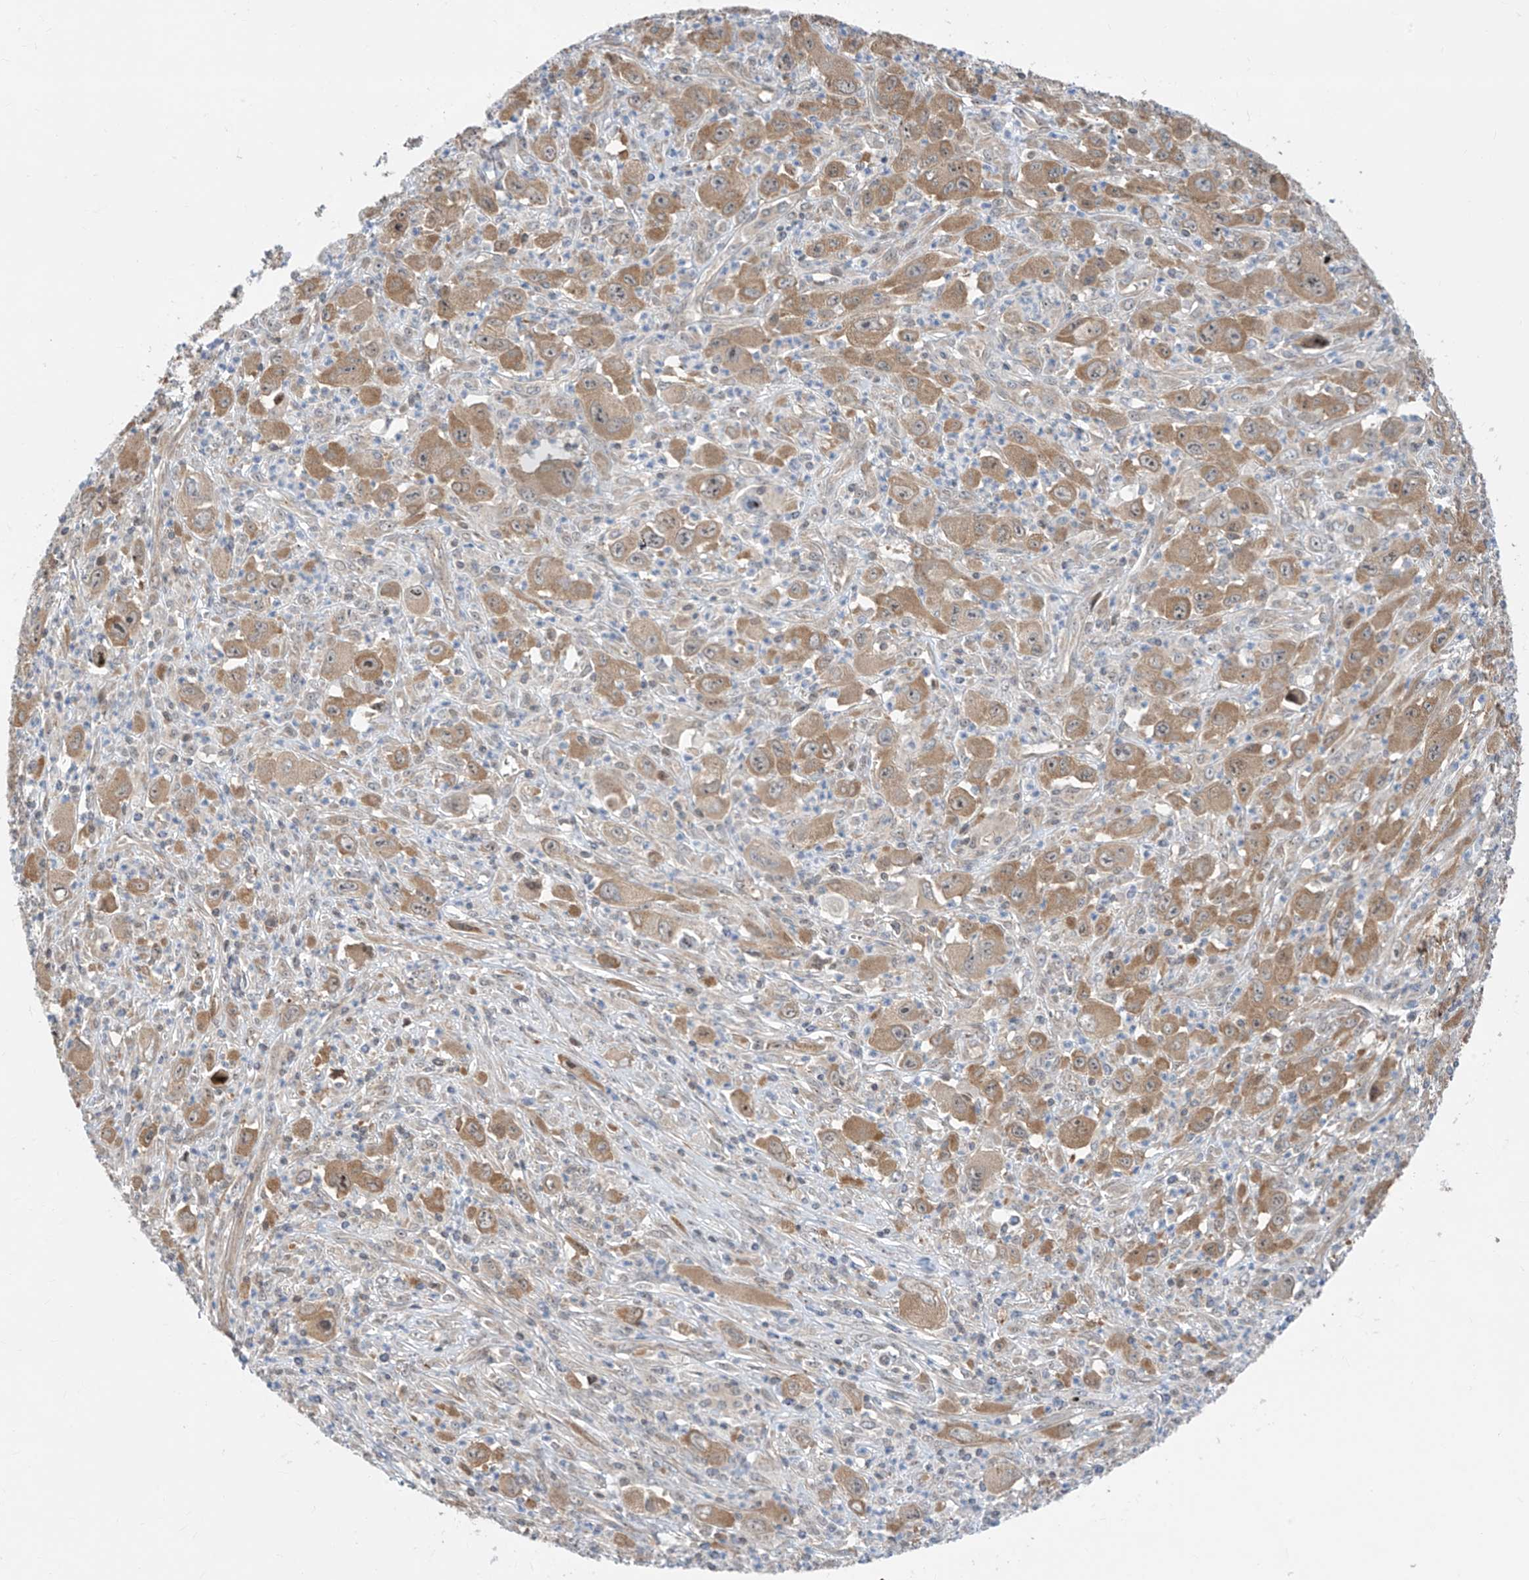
{"staining": {"intensity": "moderate", "quantity": ">75%", "location": "cytoplasmic/membranous"}, "tissue": "melanoma", "cell_type": "Tumor cells", "image_type": "cancer", "snomed": [{"axis": "morphology", "description": "Malignant melanoma, Metastatic site"}, {"axis": "topography", "description": "Skin"}], "caption": "Melanoma stained with IHC exhibits moderate cytoplasmic/membranous expression in approximately >75% of tumor cells.", "gene": "TTC38", "patient": {"sex": "female", "age": 56}}